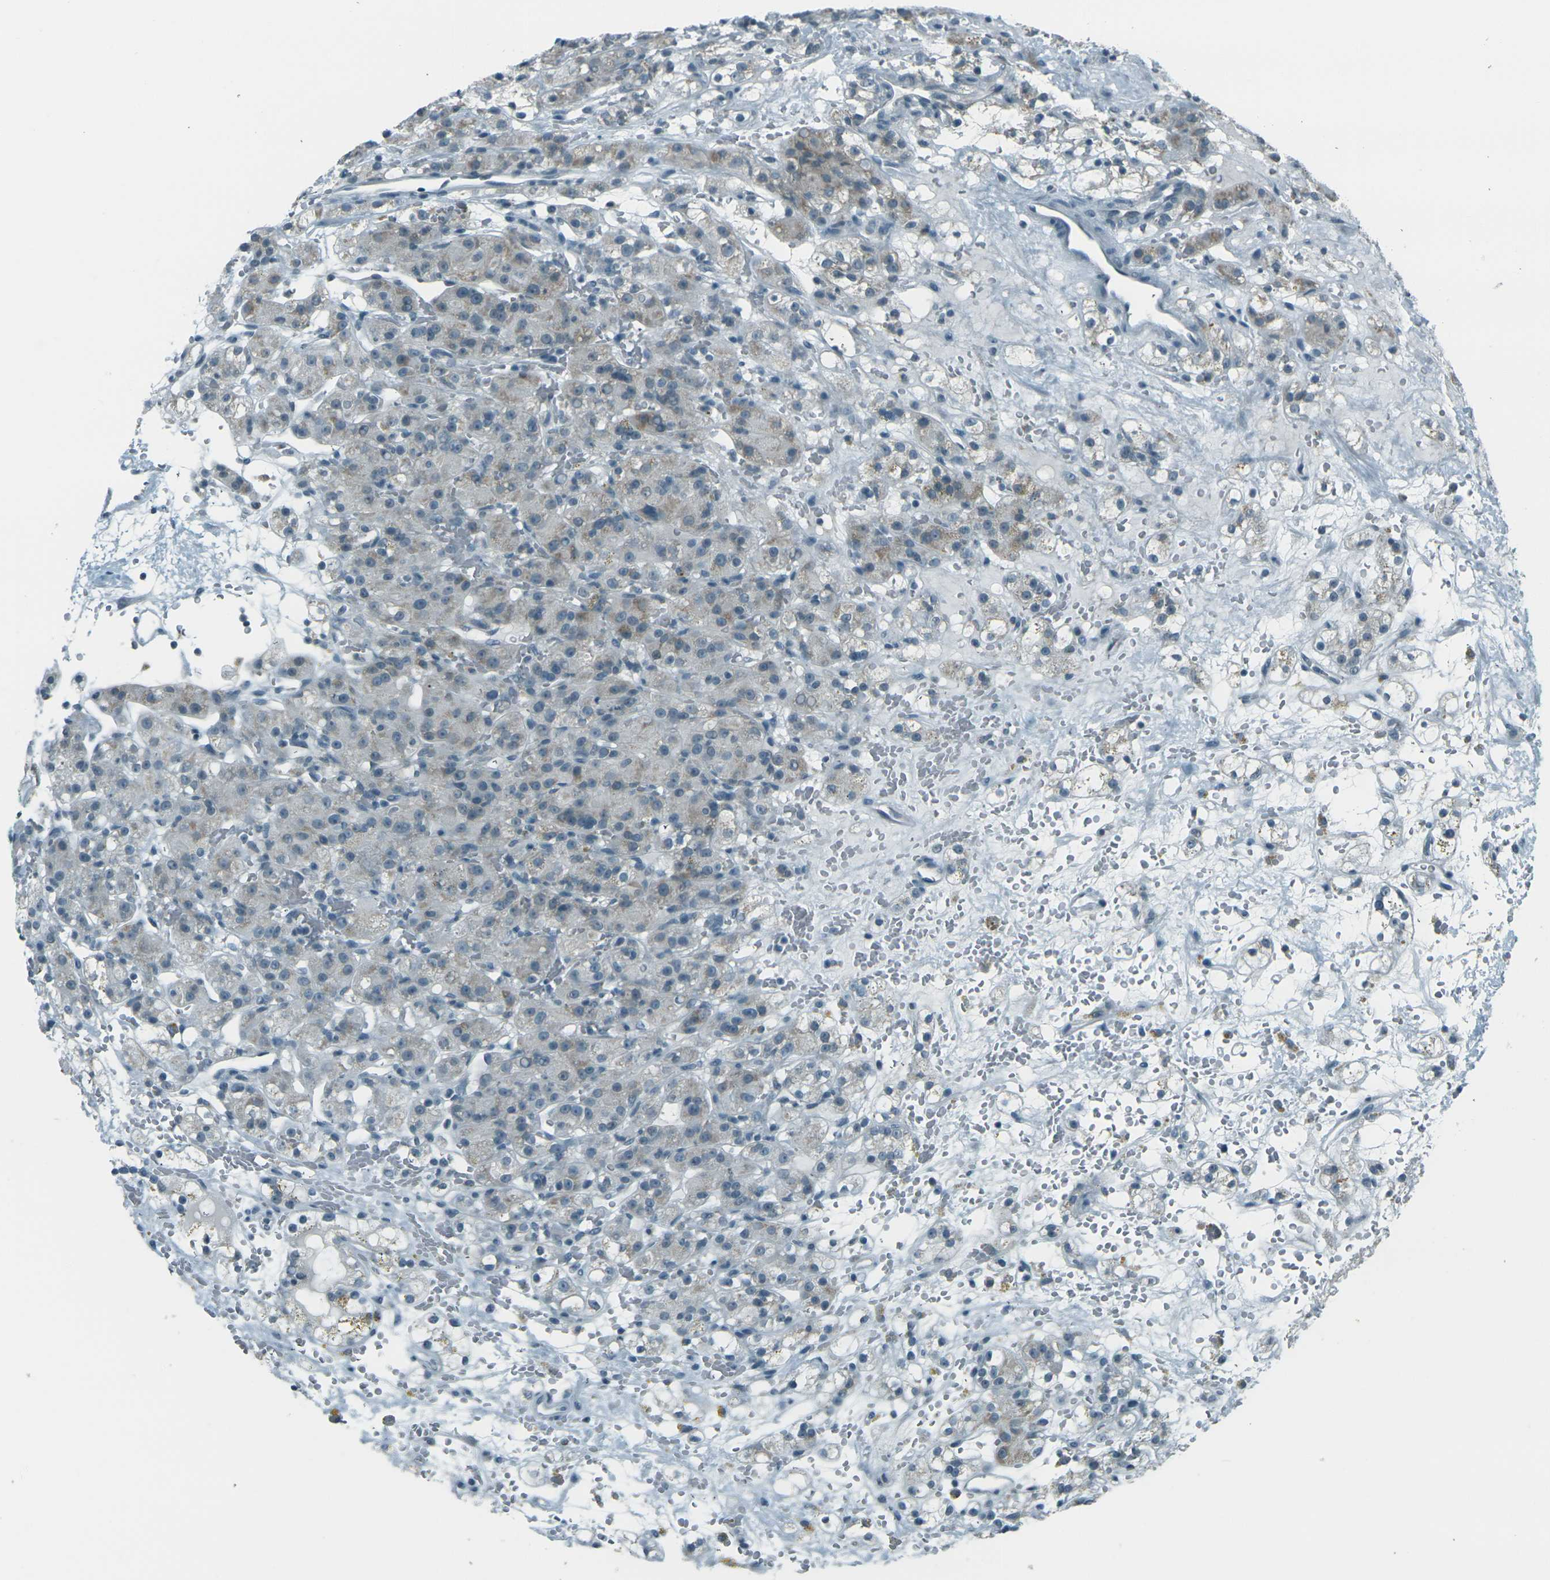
{"staining": {"intensity": "weak", "quantity": "<25%", "location": "cytoplasmic/membranous"}, "tissue": "renal cancer", "cell_type": "Tumor cells", "image_type": "cancer", "snomed": [{"axis": "morphology", "description": "Adenocarcinoma, NOS"}, {"axis": "topography", "description": "Kidney"}], "caption": "Immunohistochemical staining of renal cancer reveals no significant staining in tumor cells. (DAB (3,3'-diaminobenzidine) IHC with hematoxylin counter stain).", "gene": "H2BC1", "patient": {"sex": "male", "age": 61}}